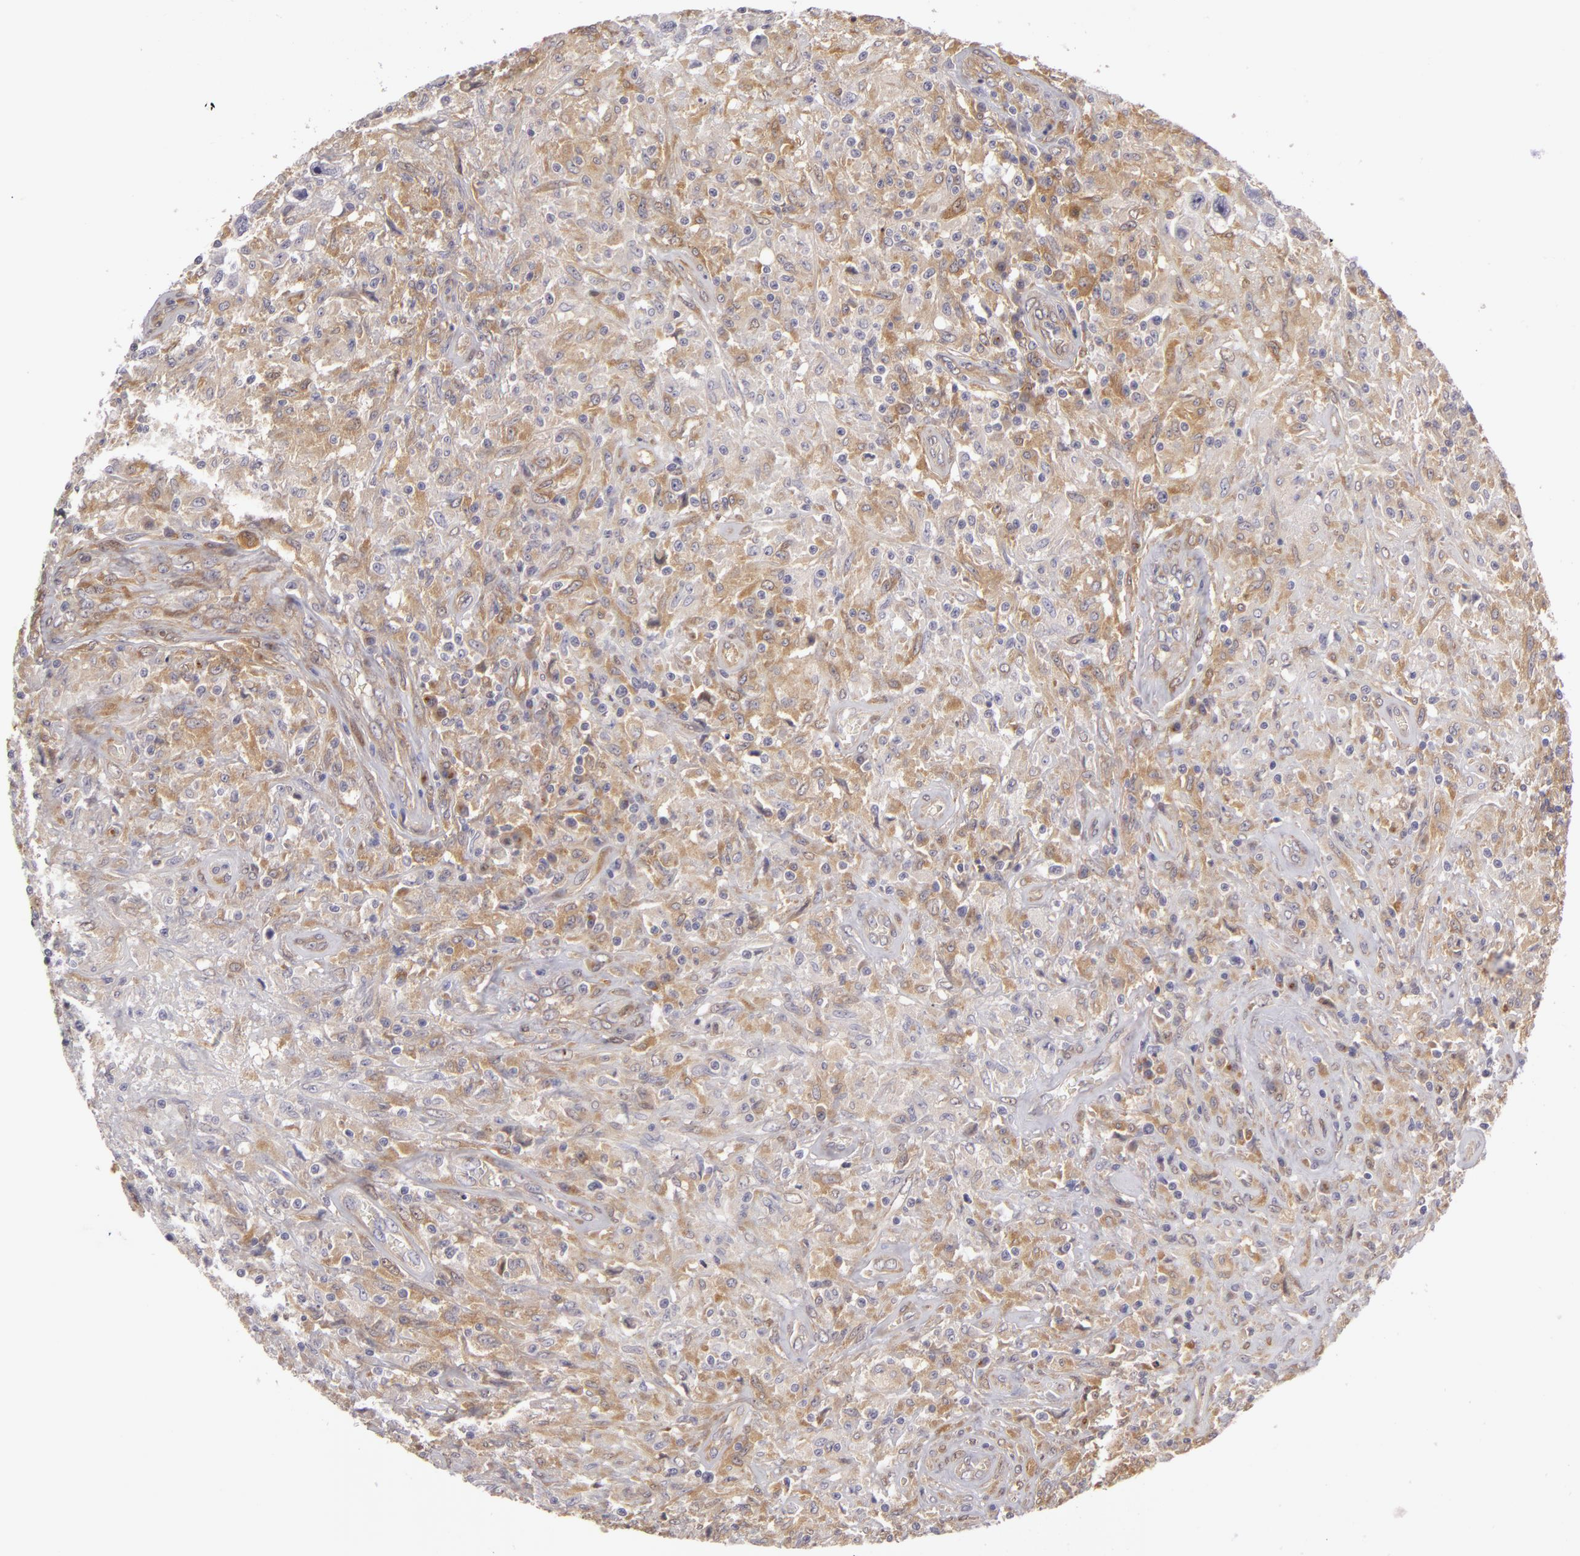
{"staining": {"intensity": "negative", "quantity": "none", "location": "none"}, "tissue": "testis cancer", "cell_type": "Tumor cells", "image_type": "cancer", "snomed": [{"axis": "morphology", "description": "Seminoma, NOS"}, {"axis": "topography", "description": "Testis"}], "caption": "Tumor cells show no significant protein positivity in seminoma (testis). (Brightfield microscopy of DAB immunohistochemistry (IHC) at high magnification).", "gene": "ZNF229", "patient": {"sex": "male", "age": 34}}